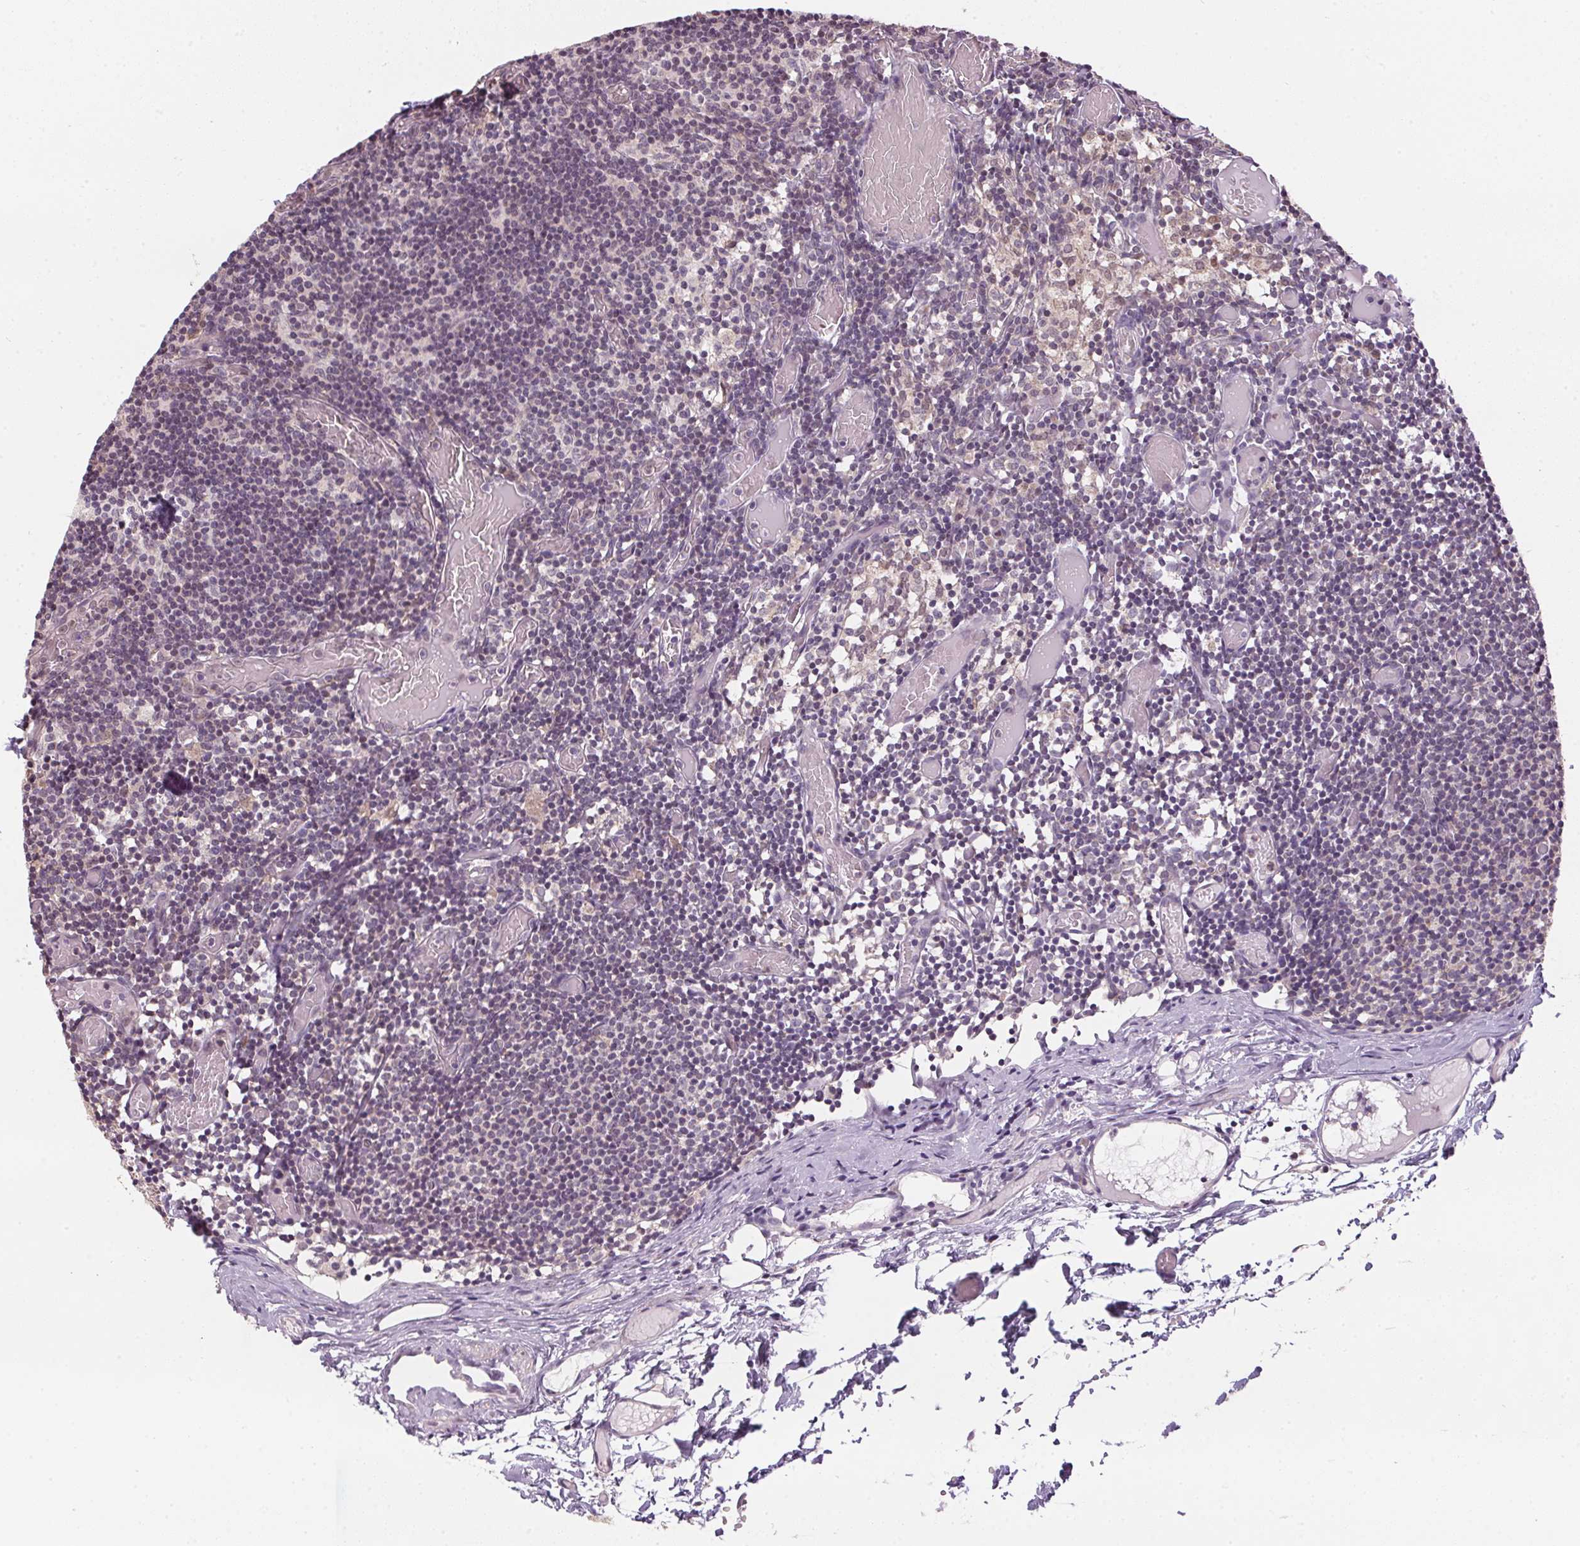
{"staining": {"intensity": "negative", "quantity": "none", "location": "none"}, "tissue": "lymph node", "cell_type": "Germinal center cells", "image_type": "normal", "snomed": [{"axis": "morphology", "description": "Normal tissue, NOS"}, {"axis": "topography", "description": "Lymph node"}], "caption": "Human lymph node stained for a protein using immunohistochemistry (IHC) displays no expression in germinal center cells.", "gene": "SC5D", "patient": {"sex": "female", "age": 41}}